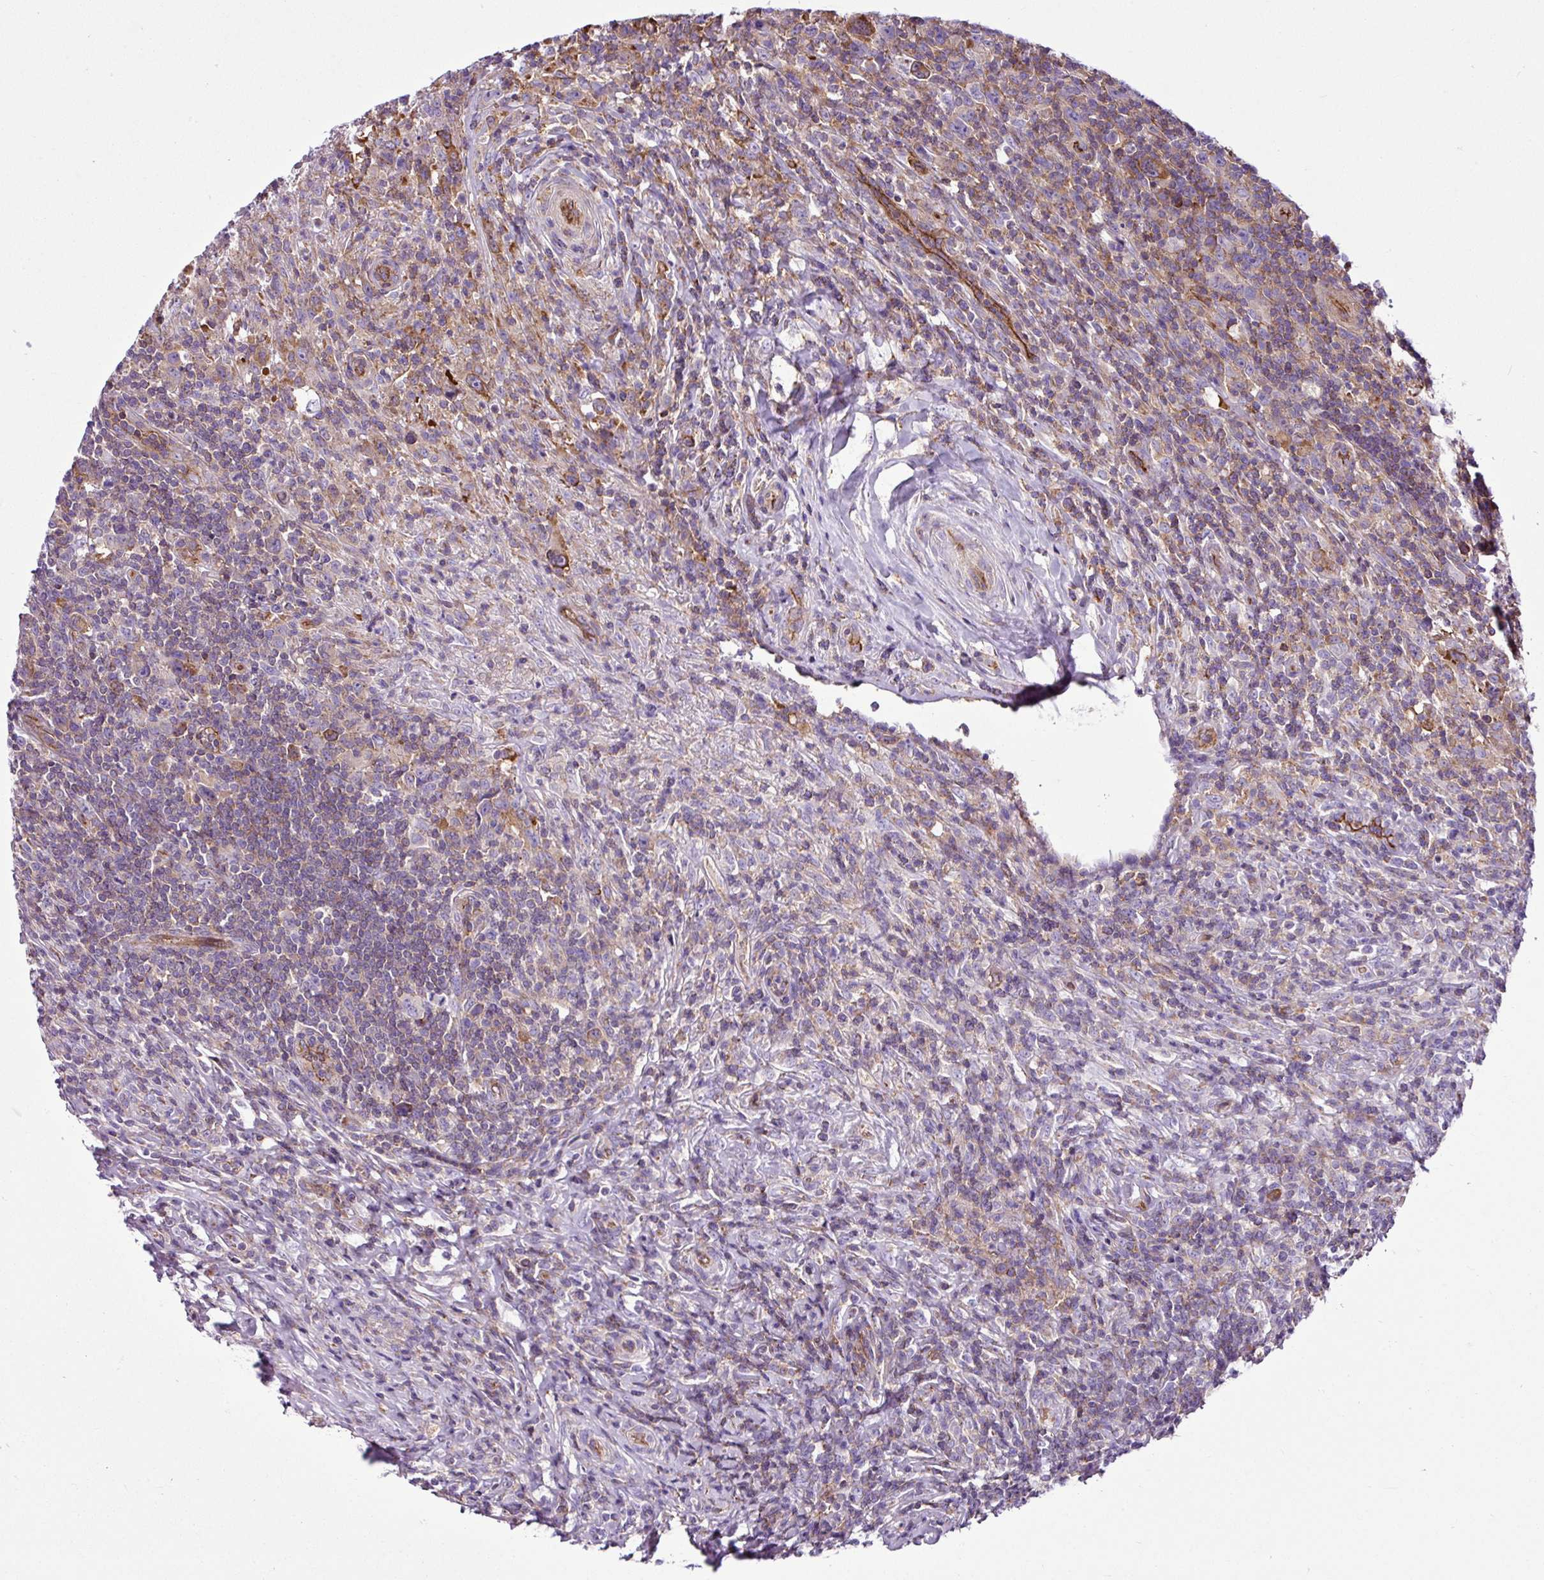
{"staining": {"intensity": "strong", "quantity": "<25%", "location": "cytoplasmic/membranous"}, "tissue": "lymphoma", "cell_type": "Tumor cells", "image_type": "cancer", "snomed": [{"axis": "morphology", "description": "Hodgkin's disease, NOS"}, {"axis": "topography", "description": "Lymph node"}], "caption": "Lymphoma stained with a protein marker displays strong staining in tumor cells.", "gene": "EME2", "patient": {"sex": "female", "age": 18}}